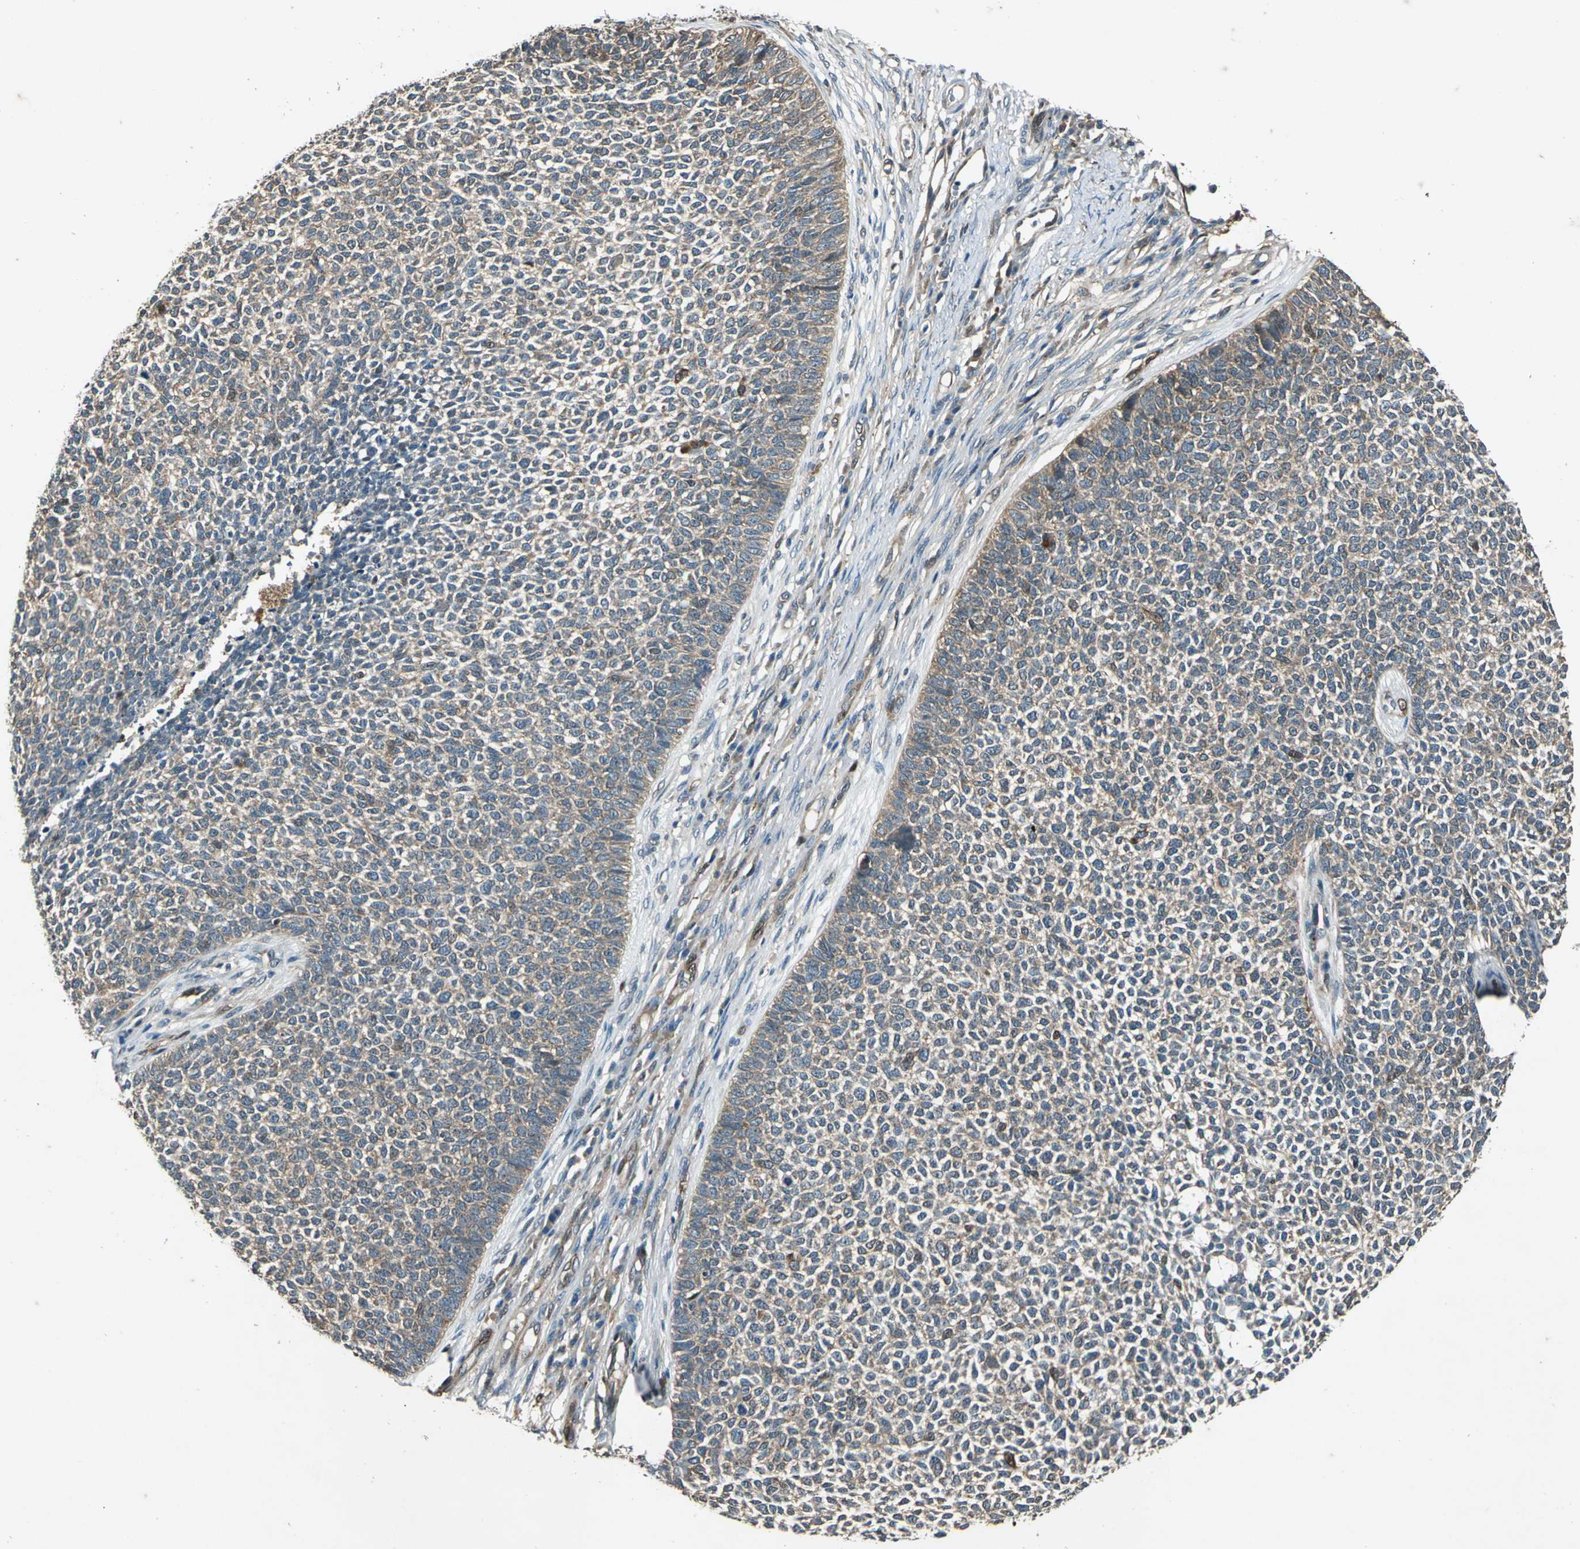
{"staining": {"intensity": "moderate", "quantity": ">75%", "location": "cytoplasmic/membranous"}, "tissue": "skin cancer", "cell_type": "Tumor cells", "image_type": "cancer", "snomed": [{"axis": "morphology", "description": "Basal cell carcinoma"}, {"axis": "topography", "description": "Skin"}], "caption": "Skin cancer was stained to show a protein in brown. There is medium levels of moderate cytoplasmic/membranous positivity in approximately >75% of tumor cells.", "gene": "RRM2B", "patient": {"sex": "female", "age": 84}}